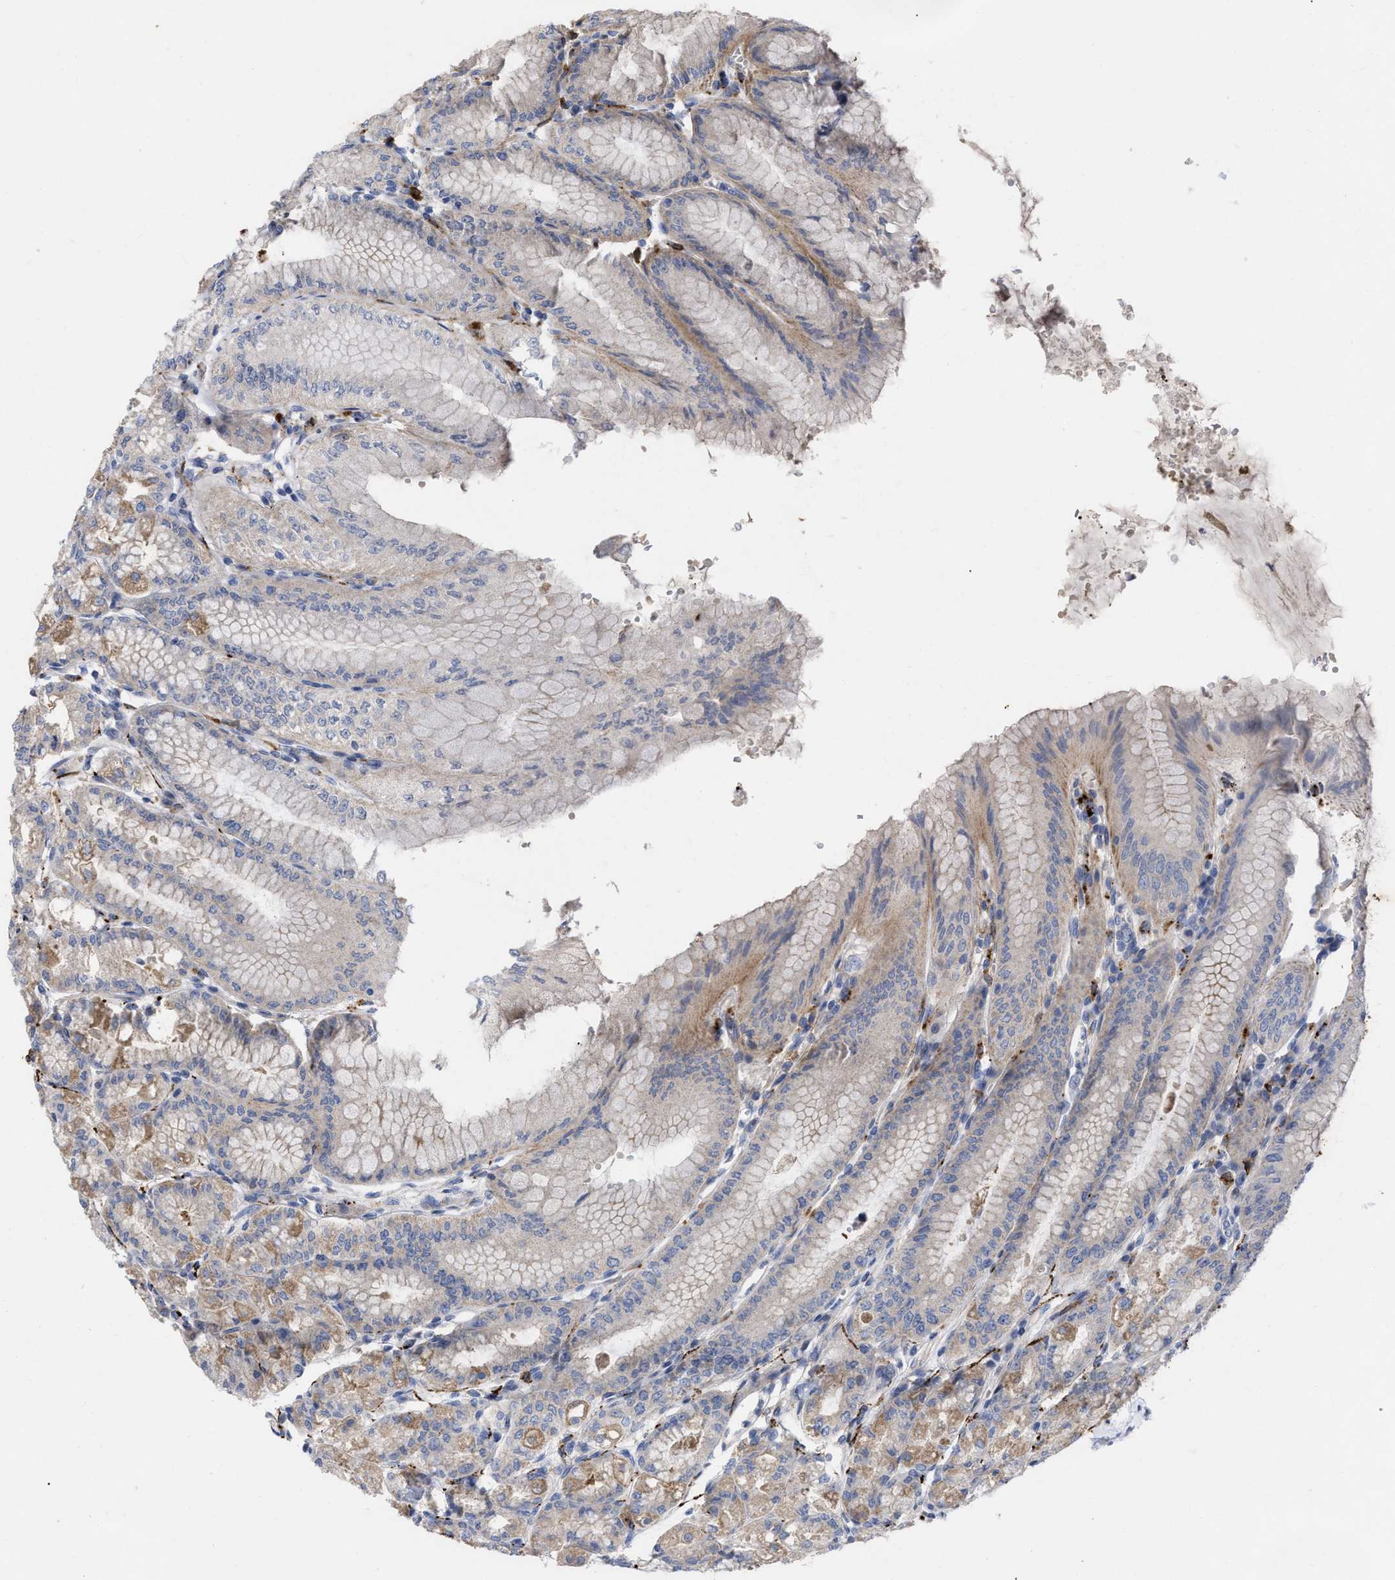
{"staining": {"intensity": "moderate", "quantity": "25%-75%", "location": "cytoplasmic/membranous"}, "tissue": "stomach", "cell_type": "Glandular cells", "image_type": "normal", "snomed": [{"axis": "morphology", "description": "Normal tissue, NOS"}, {"axis": "topography", "description": "Stomach, lower"}], "caption": "Glandular cells show medium levels of moderate cytoplasmic/membranous expression in about 25%-75% of cells in normal stomach. Immunohistochemistry stains the protein of interest in brown and the nuclei are stained blue.", "gene": "VIP", "patient": {"sex": "male", "age": 71}}